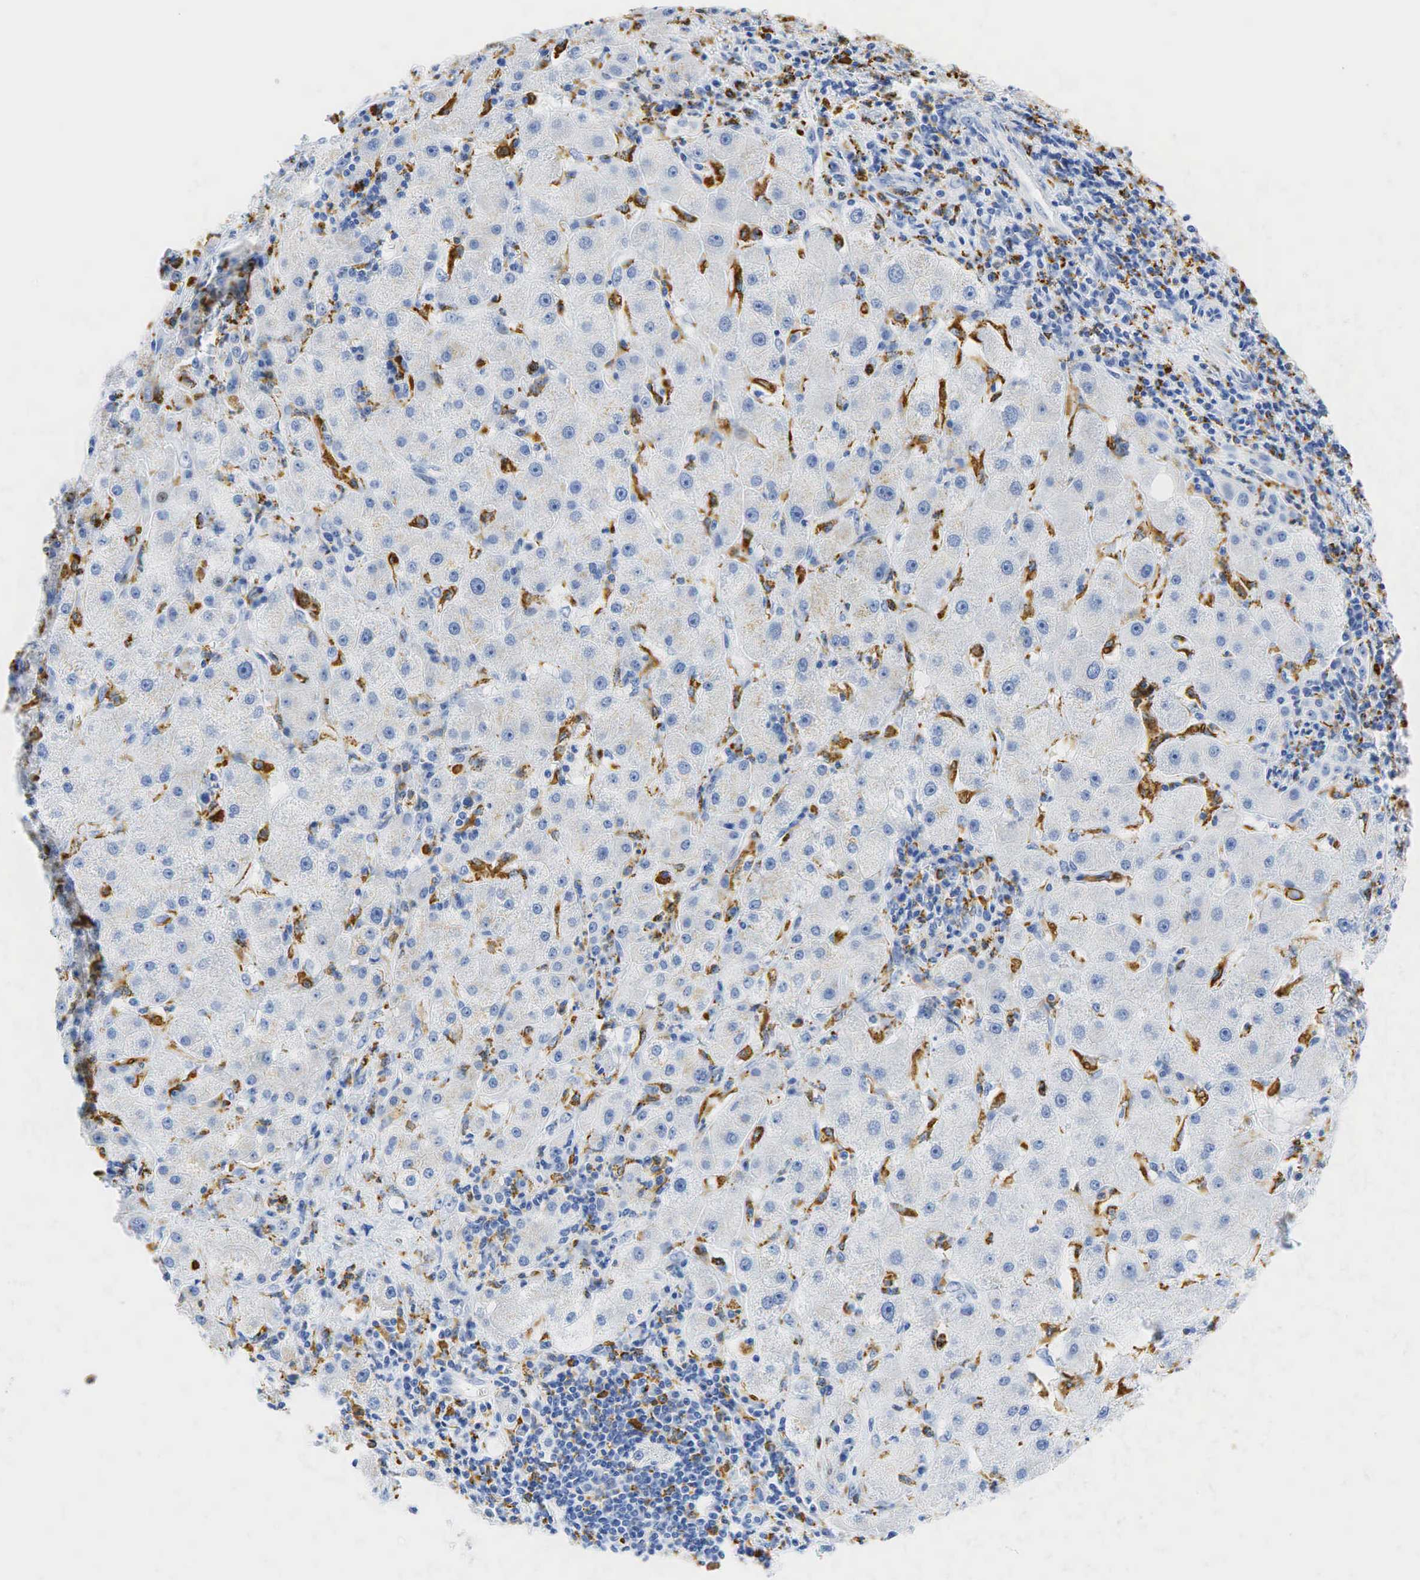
{"staining": {"intensity": "weak", "quantity": "<25%", "location": "cytoplasmic/membranous"}, "tissue": "liver cancer", "cell_type": "Tumor cells", "image_type": "cancer", "snomed": [{"axis": "morphology", "description": "Cholangiocarcinoma"}, {"axis": "topography", "description": "Liver"}], "caption": "Cholangiocarcinoma (liver) was stained to show a protein in brown. There is no significant expression in tumor cells.", "gene": "CD68", "patient": {"sex": "female", "age": 79}}